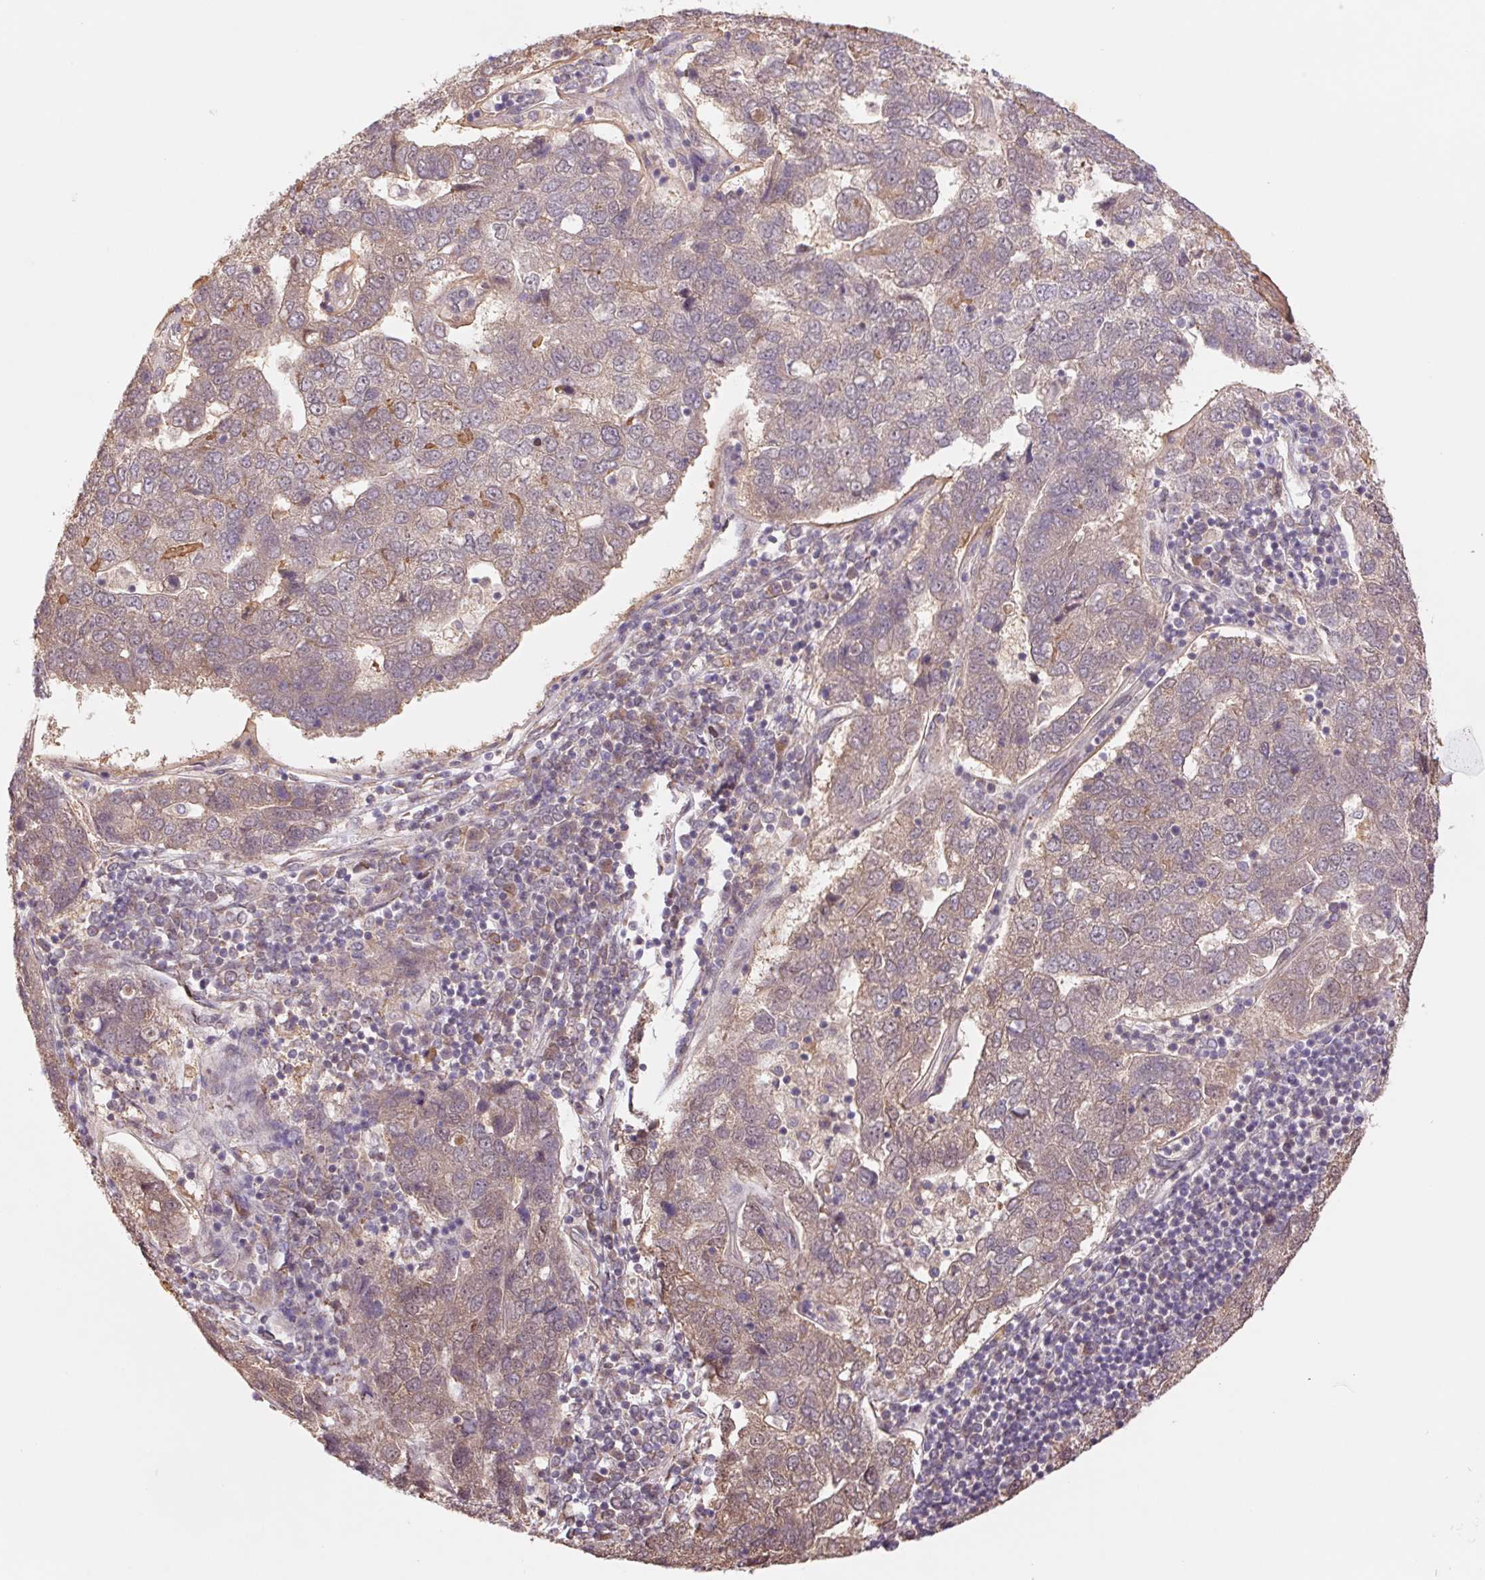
{"staining": {"intensity": "weak", "quantity": "25%-75%", "location": "cytoplasmic/membranous"}, "tissue": "pancreatic cancer", "cell_type": "Tumor cells", "image_type": "cancer", "snomed": [{"axis": "morphology", "description": "Adenocarcinoma, NOS"}, {"axis": "topography", "description": "Pancreas"}], "caption": "Pancreatic adenocarcinoma stained with immunohistochemistry reveals weak cytoplasmic/membranous expression in about 25%-75% of tumor cells.", "gene": "RRM1", "patient": {"sex": "female", "age": 61}}